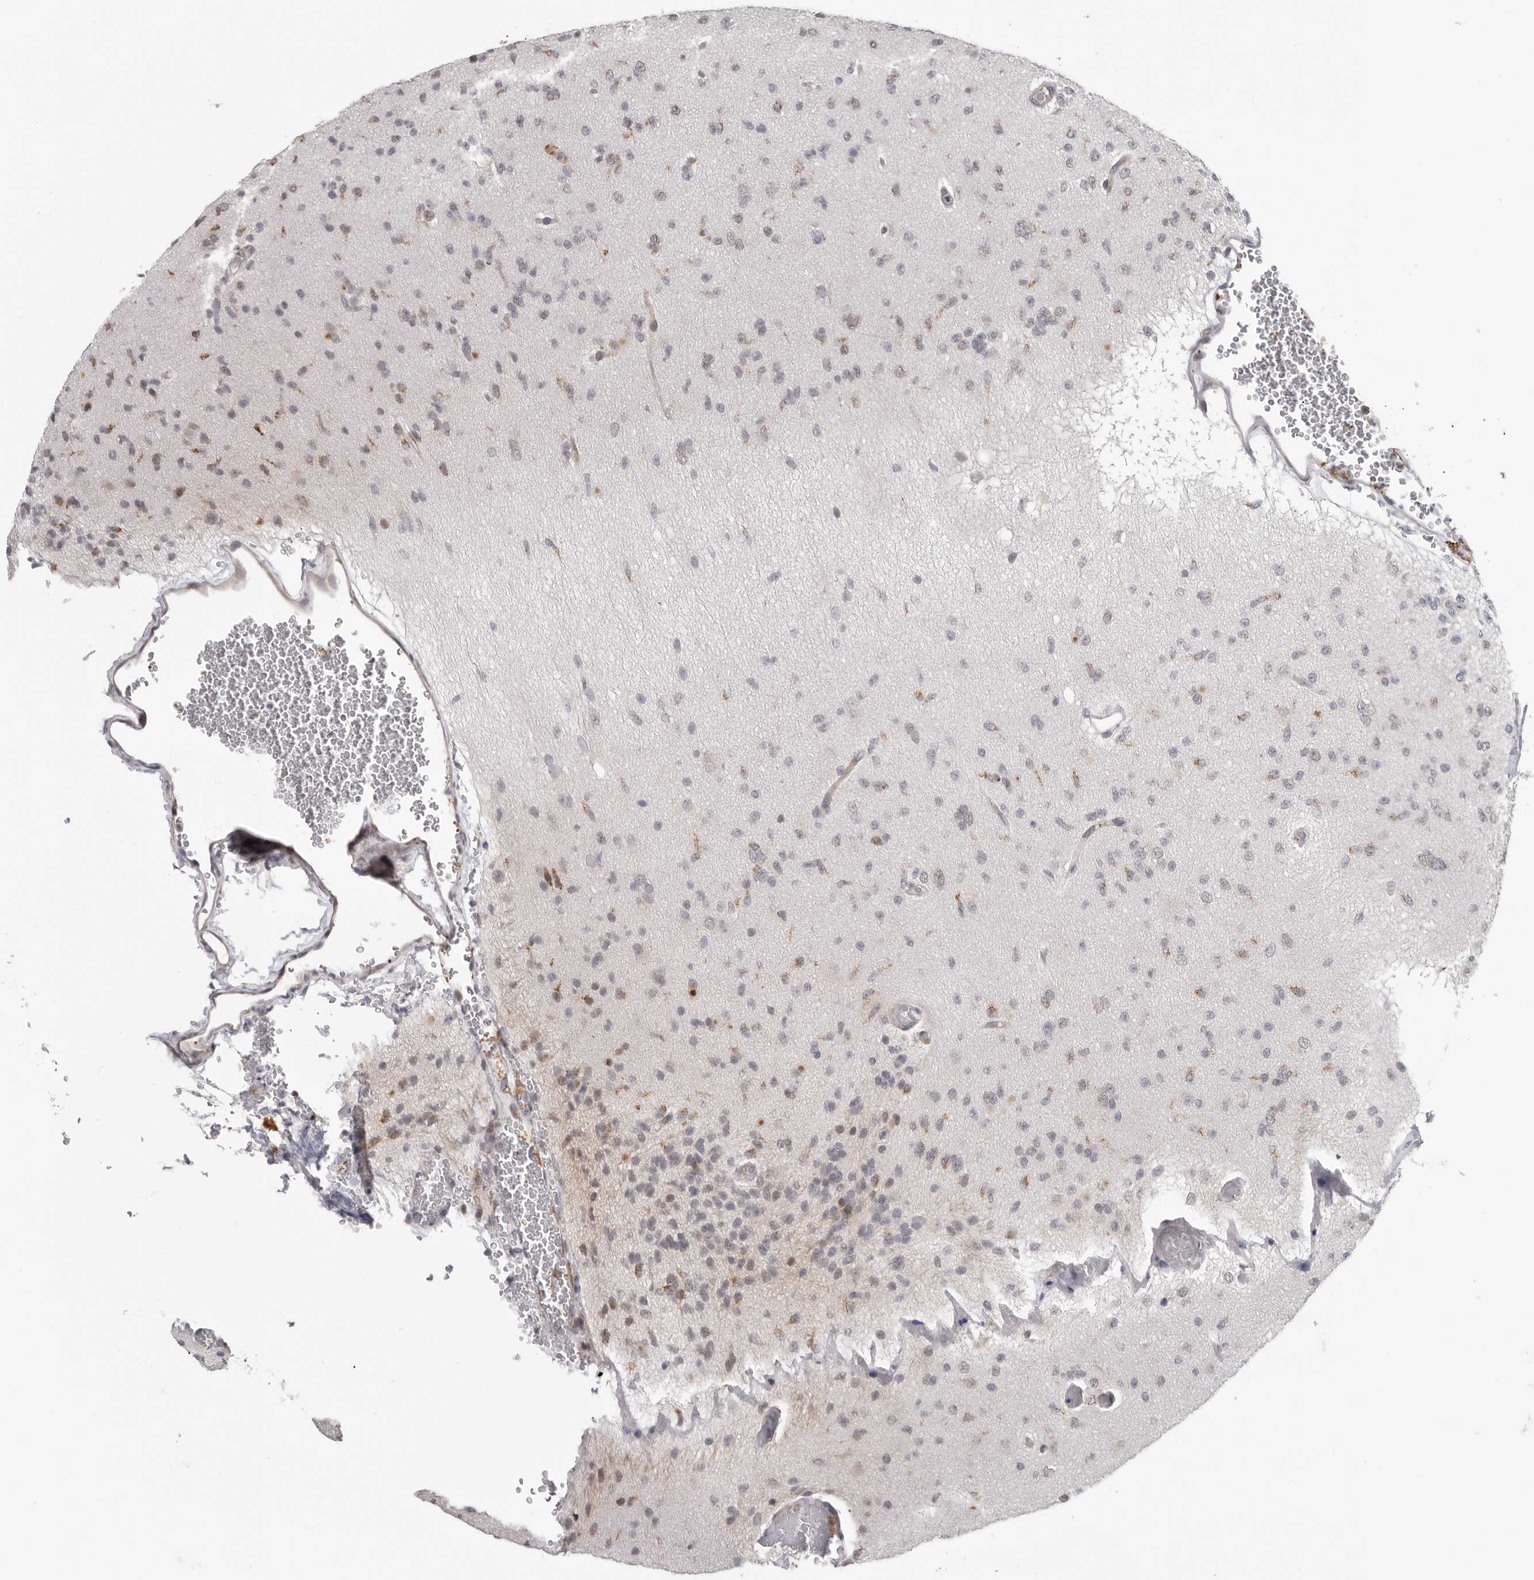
{"staining": {"intensity": "negative", "quantity": "none", "location": "none"}, "tissue": "glioma", "cell_type": "Tumor cells", "image_type": "cancer", "snomed": [{"axis": "morphology", "description": "Glioma, malignant, Low grade"}, {"axis": "topography", "description": "Brain"}], "caption": "Tumor cells are negative for brown protein staining in malignant glioma (low-grade). The staining was performed using DAB to visualize the protein expression in brown, while the nuclei were stained in blue with hematoxylin (Magnification: 20x).", "gene": "RALGPS2", "patient": {"sex": "female", "age": 22}}